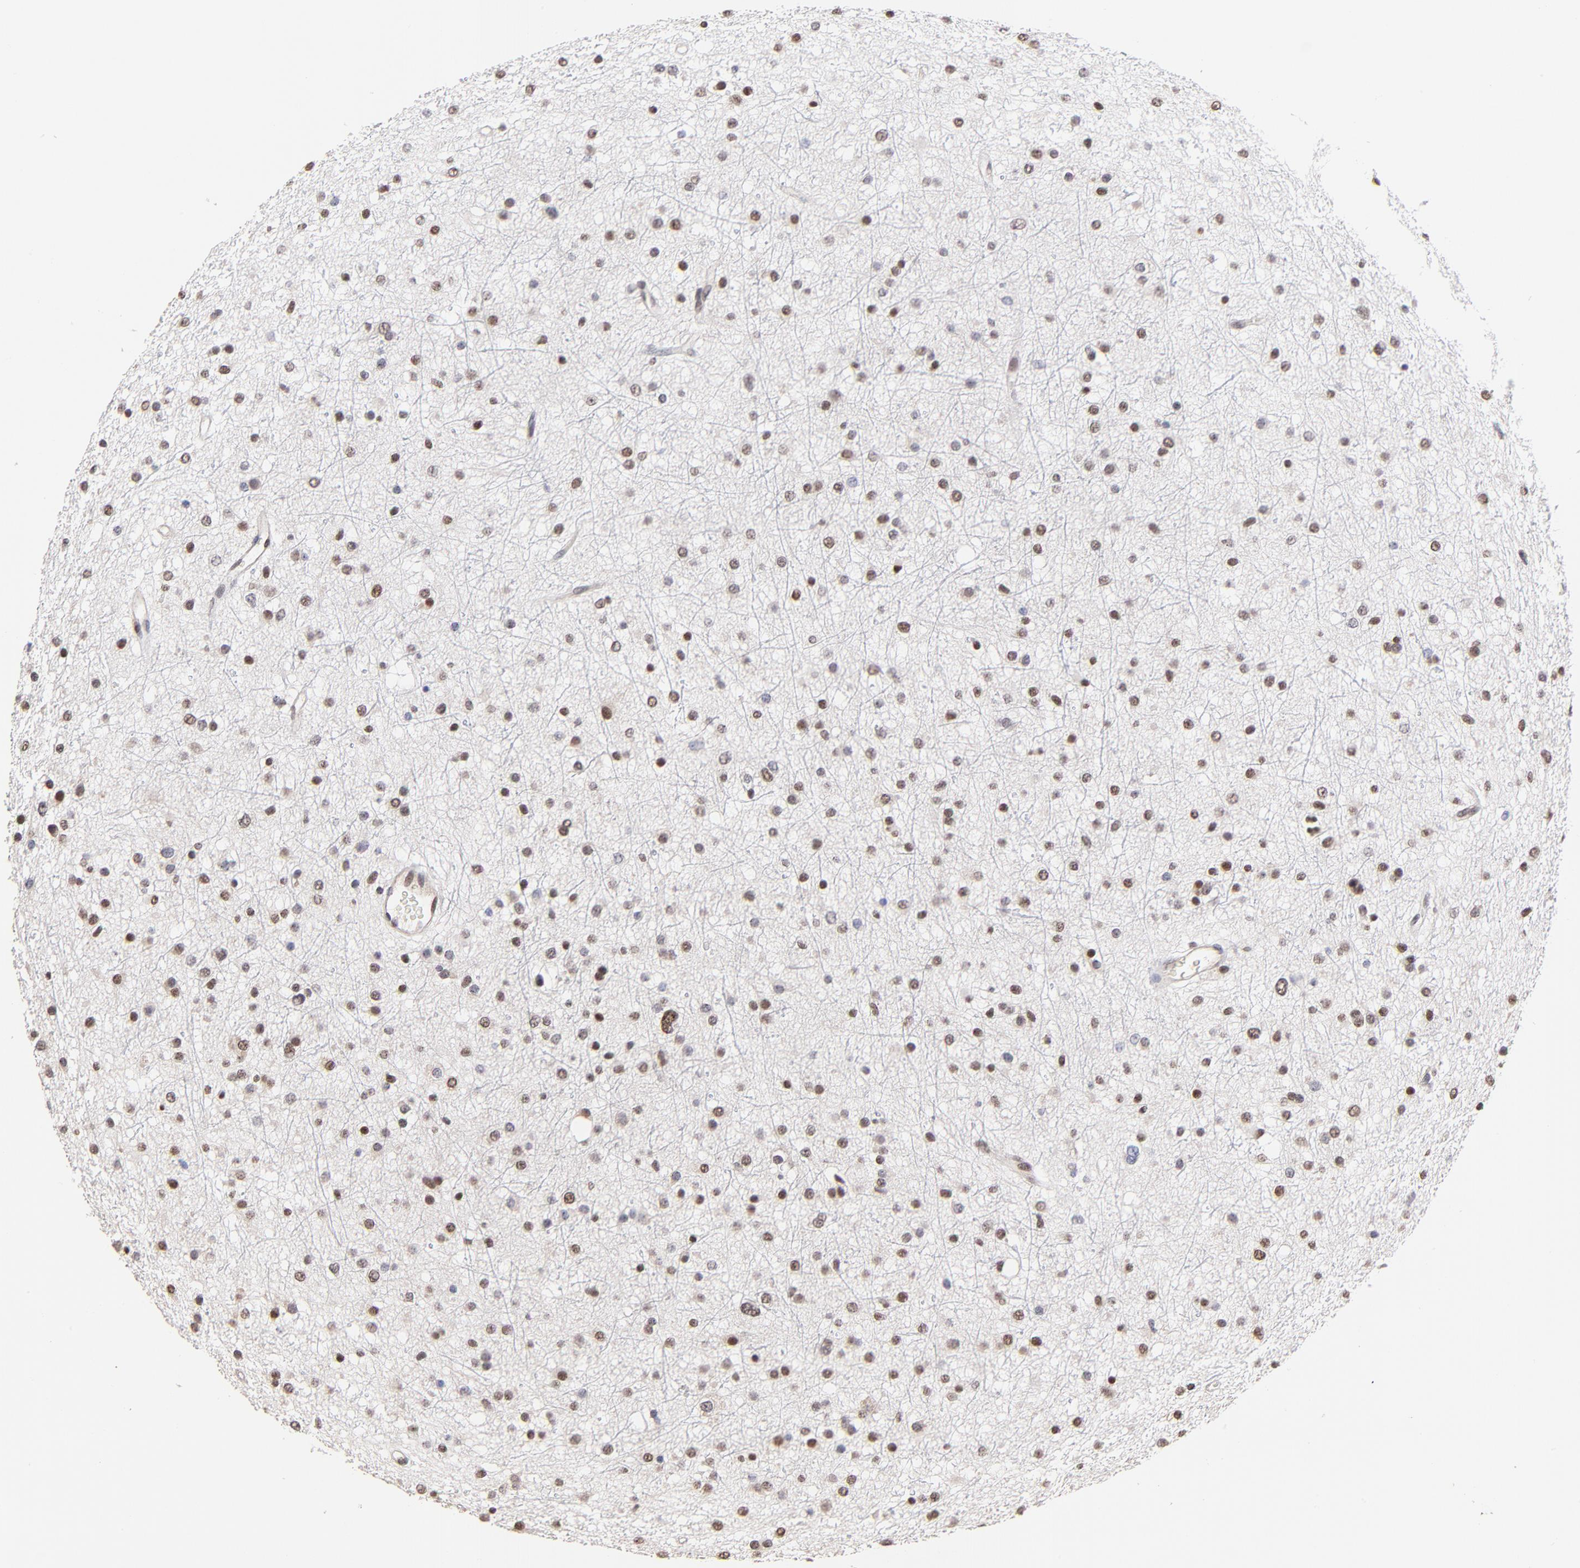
{"staining": {"intensity": "weak", "quantity": ">75%", "location": "nuclear"}, "tissue": "glioma", "cell_type": "Tumor cells", "image_type": "cancer", "snomed": [{"axis": "morphology", "description": "Glioma, malignant, Low grade"}, {"axis": "topography", "description": "Brain"}], "caption": "Protein staining of malignant glioma (low-grade) tissue demonstrates weak nuclear expression in about >75% of tumor cells.", "gene": "DSN1", "patient": {"sex": "female", "age": 36}}